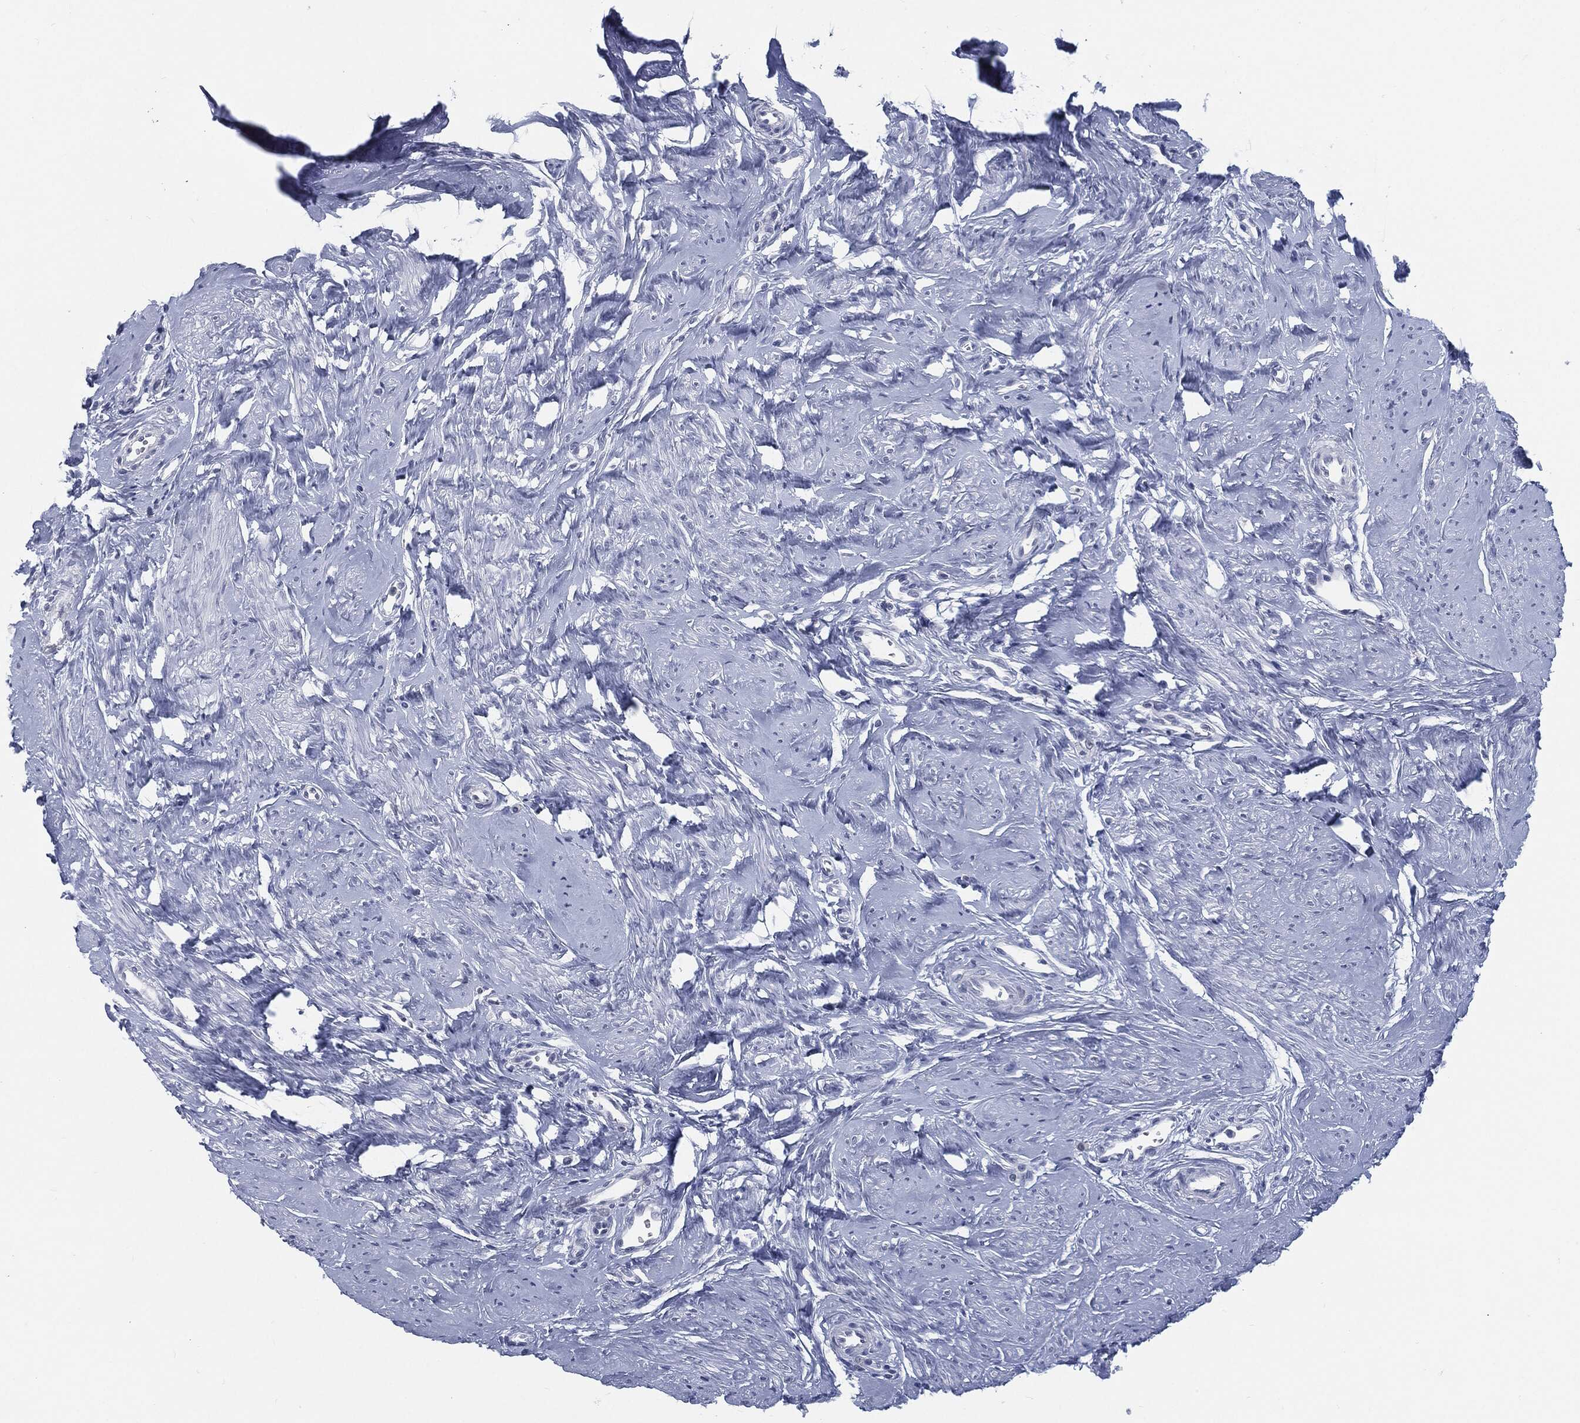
{"staining": {"intensity": "negative", "quantity": "none", "location": "none"}, "tissue": "smooth muscle", "cell_type": "Smooth muscle cells", "image_type": "normal", "snomed": [{"axis": "morphology", "description": "Normal tissue, NOS"}, {"axis": "topography", "description": "Smooth muscle"}], "caption": "Protein analysis of benign smooth muscle displays no significant staining in smooth muscle cells. Nuclei are stained in blue.", "gene": "PROM1", "patient": {"sex": "female", "age": 48}}